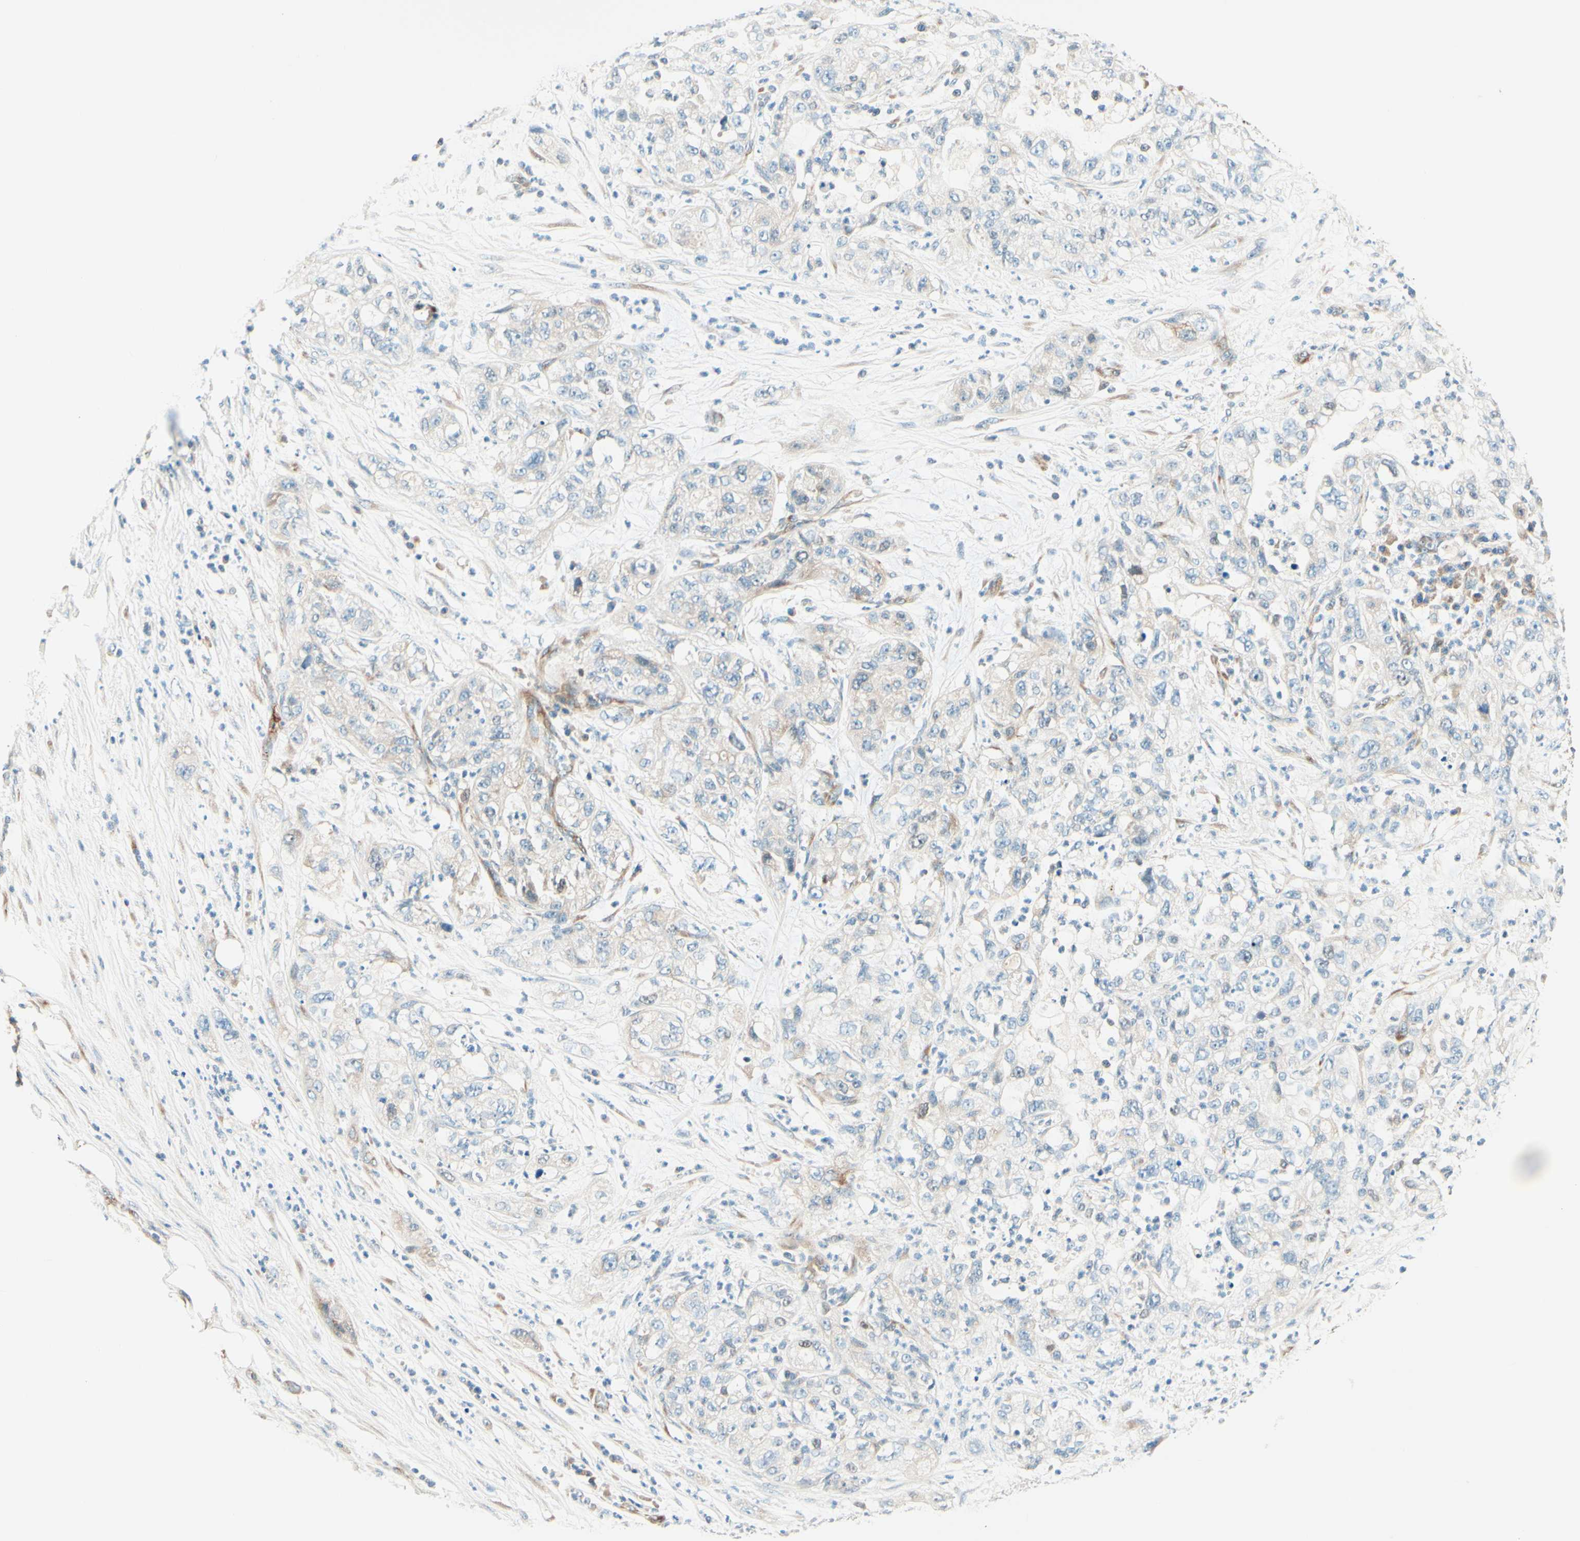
{"staining": {"intensity": "weak", "quantity": "<25%", "location": "cytoplasmic/membranous"}, "tissue": "pancreatic cancer", "cell_type": "Tumor cells", "image_type": "cancer", "snomed": [{"axis": "morphology", "description": "Adenocarcinoma, NOS"}, {"axis": "topography", "description": "Pancreas"}], "caption": "There is no significant positivity in tumor cells of pancreatic cancer.", "gene": "TAOK2", "patient": {"sex": "female", "age": 78}}